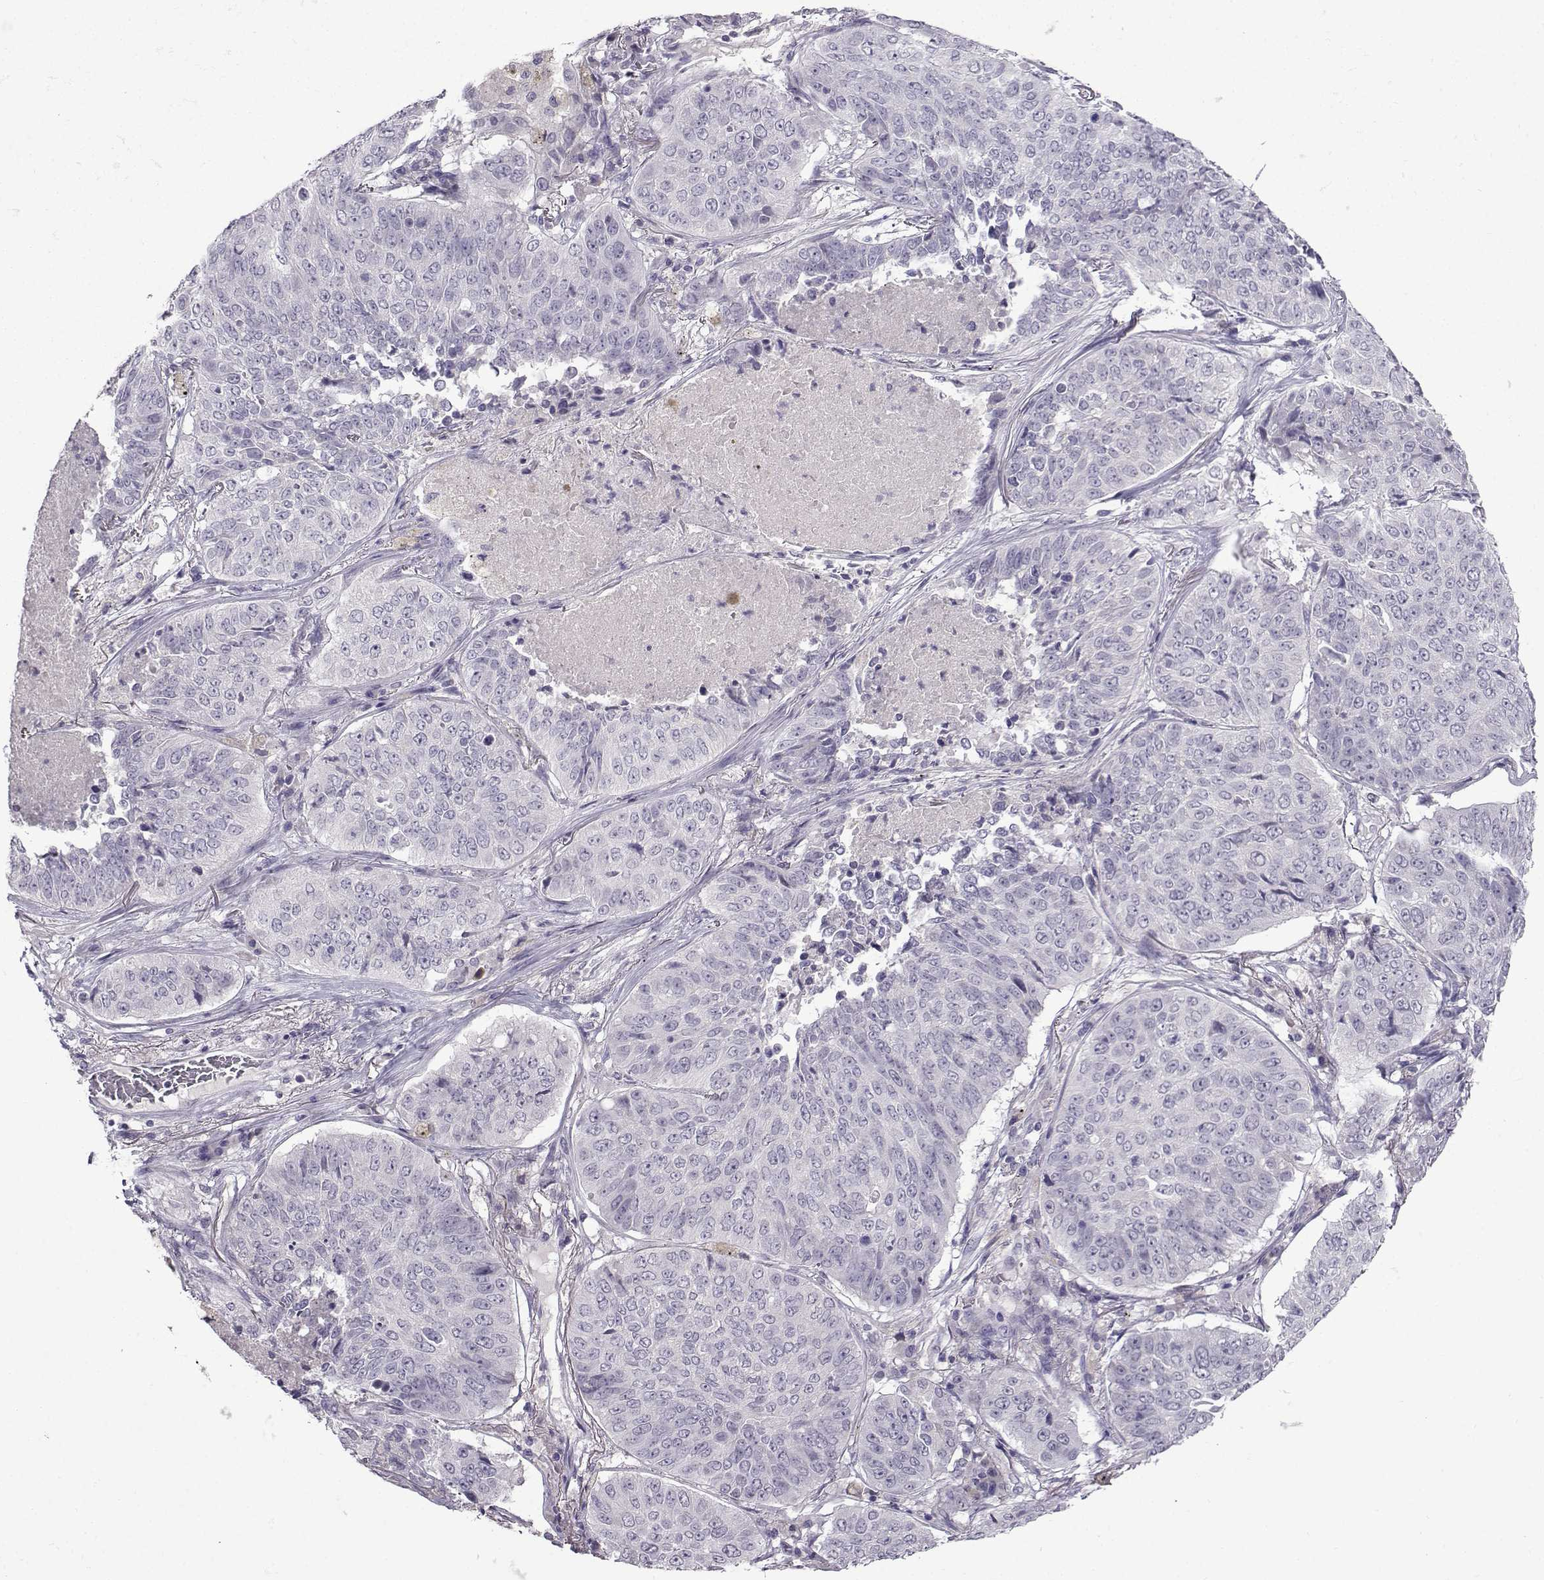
{"staining": {"intensity": "negative", "quantity": "none", "location": "none"}, "tissue": "lung cancer", "cell_type": "Tumor cells", "image_type": "cancer", "snomed": [{"axis": "morphology", "description": "Normal tissue, NOS"}, {"axis": "morphology", "description": "Squamous cell carcinoma, NOS"}, {"axis": "topography", "description": "Bronchus"}, {"axis": "topography", "description": "Lung"}], "caption": "IHC photomicrograph of human squamous cell carcinoma (lung) stained for a protein (brown), which shows no expression in tumor cells. (Stains: DAB IHC with hematoxylin counter stain, Microscopy: brightfield microscopy at high magnification).", "gene": "CRYBB1", "patient": {"sex": "male", "age": 64}}